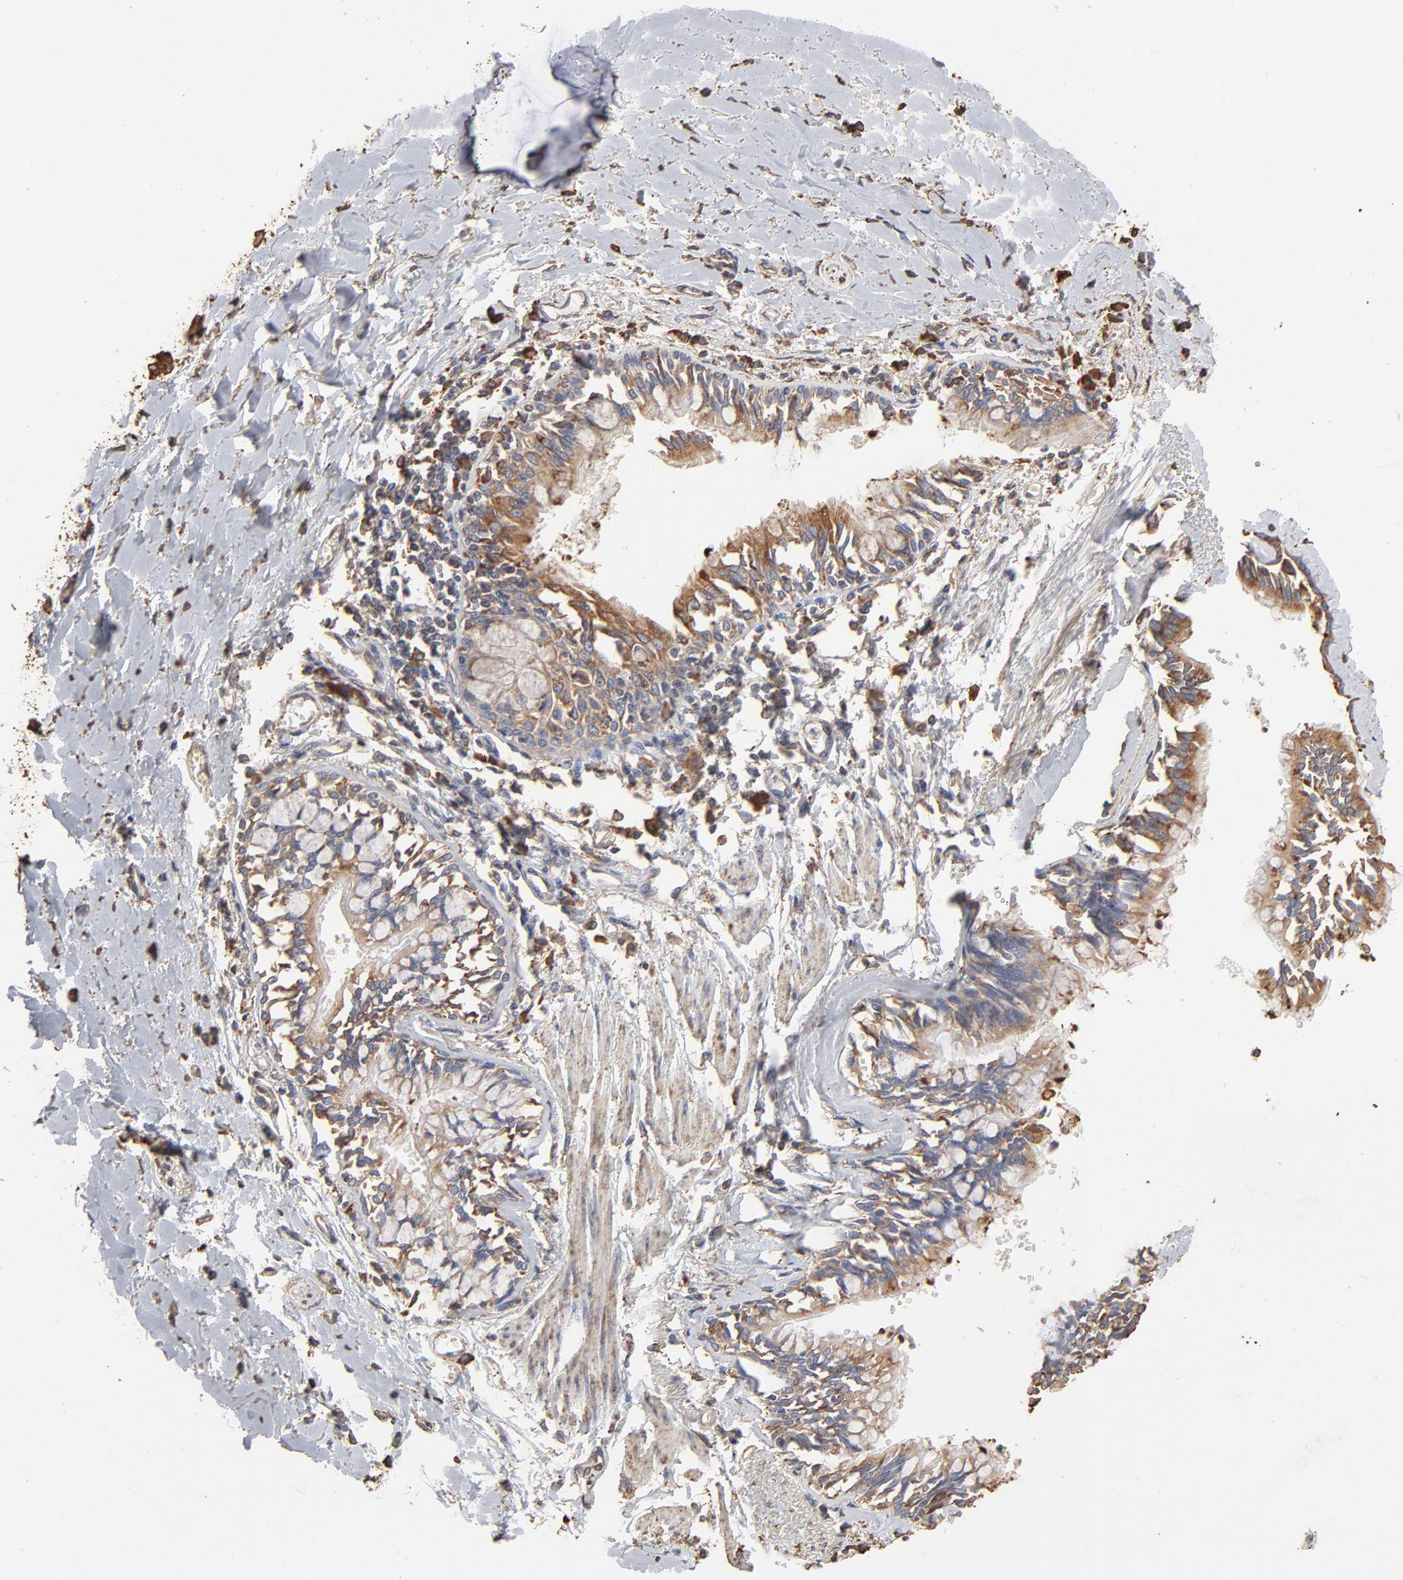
{"staining": {"intensity": "weak", "quantity": ">75%", "location": "cytoplasmic/membranous"}, "tissue": "bronchus", "cell_type": "Respiratory epithelial cells", "image_type": "normal", "snomed": [{"axis": "morphology", "description": "Normal tissue, NOS"}, {"axis": "topography", "description": "Bronchus"}, {"axis": "topography", "description": "Lung"}], "caption": "A histopathology image of human bronchus stained for a protein shows weak cytoplasmic/membranous brown staining in respiratory epithelial cells. The protein is stained brown, and the nuclei are stained in blue (DAB IHC with brightfield microscopy, high magnification).", "gene": "PDIA3", "patient": {"sex": "female", "age": 56}}